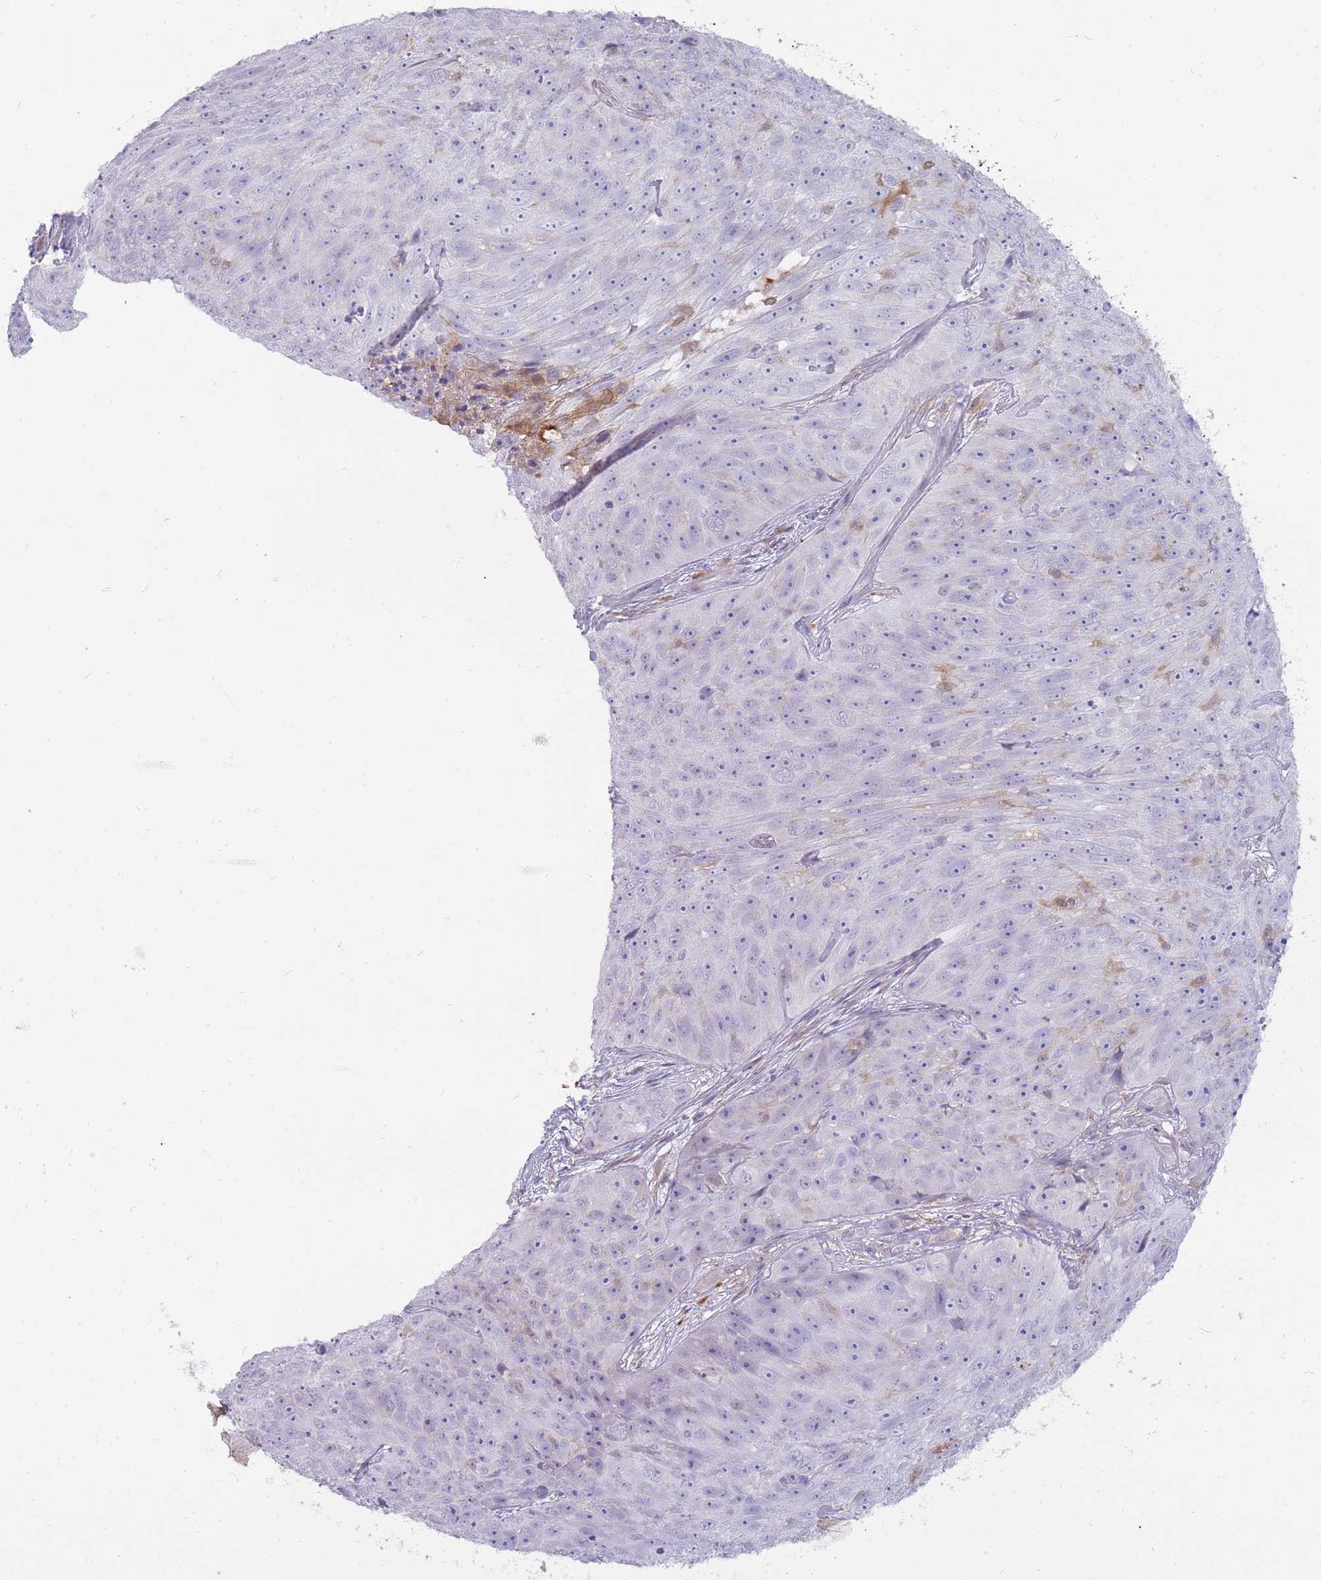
{"staining": {"intensity": "negative", "quantity": "none", "location": "none"}, "tissue": "skin cancer", "cell_type": "Tumor cells", "image_type": "cancer", "snomed": [{"axis": "morphology", "description": "Squamous cell carcinoma, NOS"}, {"axis": "topography", "description": "Skin"}], "caption": "A photomicrograph of skin cancer stained for a protein exhibits no brown staining in tumor cells. (Immunohistochemistry, brightfield microscopy, high magnification).", "gene": "DIPK1C", "patient": {"sex": "female", "age": 87}}